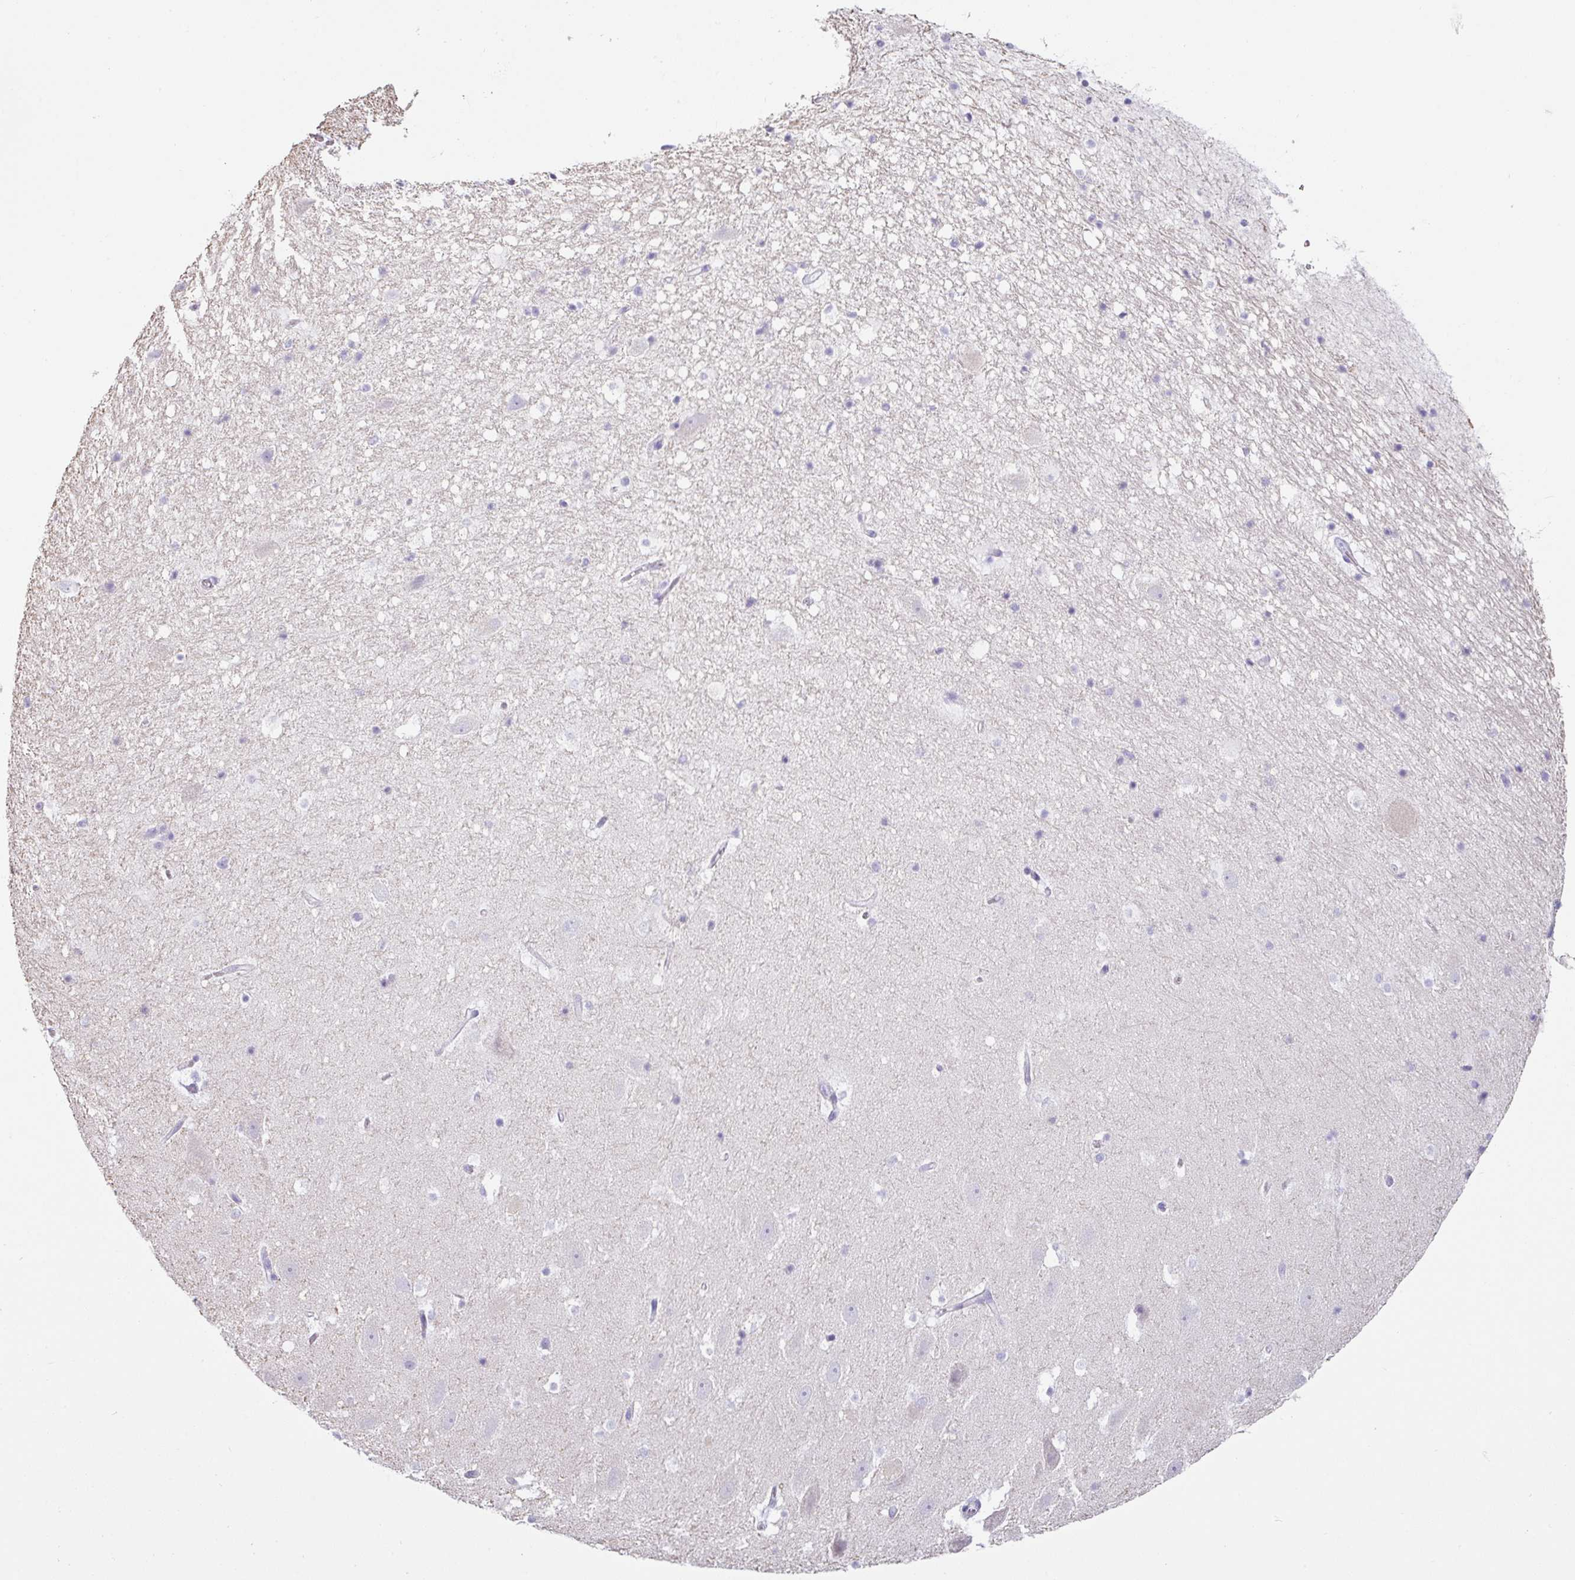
{"staining": {"intensity": "negative", "quantity": "none", "location": "none"}, "tissue": "hippocampus", "cell_type": "Glial cells", "image_type": "normal", "snomed": [{"axis": "morphology", "description": "Normal tissue, NOS"}, {"axis": "topography", "description": "Hippocampus"}], "caption": "Protein analysis of normal hippocampus shows no significant staining in glial cells. (DAB (3,3'-diaminobenzidine) immunohistochemistry visualized using brightfield microscopy, high magnification).", "gene": "SH2D3C", "patient": {"sex": "male", "age": 37}}